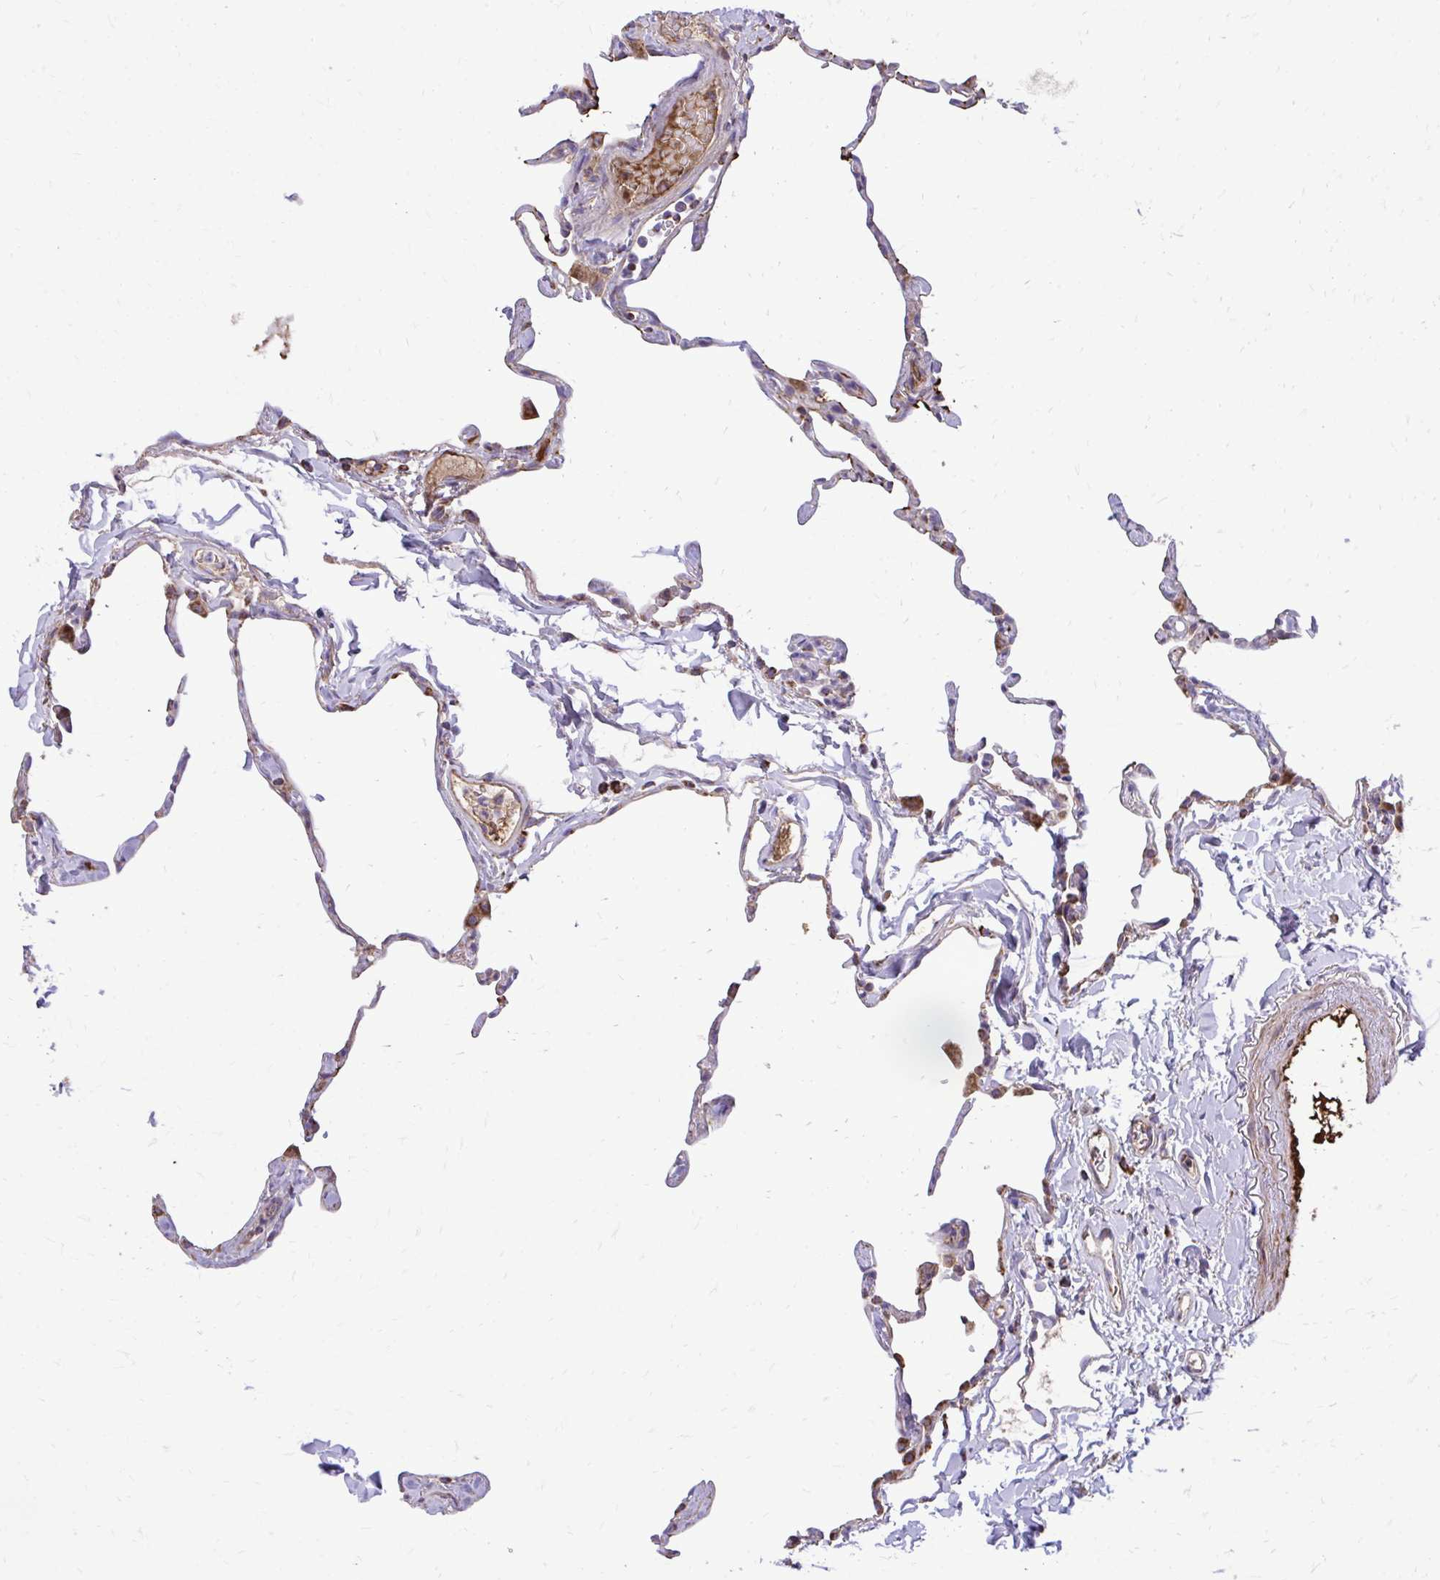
{"staining": {"intensity": "weak", "quantity": "<25%", "location": "cytoplasmic/membranous"}, "tissue": "lung", "cell_type": "Alveolar cells", "image_type": "normal", "snomed": [{"axis": "morphology", "description": "Normal tissue, NOS"}, {"axis": "topography", "description": "Lung"}], "caption": "A high-resolution histopathology image shows immunohistochemistry staining of unremarkable lung, which demonstrates no significant positivity in alveolar cells.", "gene": "ATP13A2", "patient": {"sex": "male", "age": 65}}